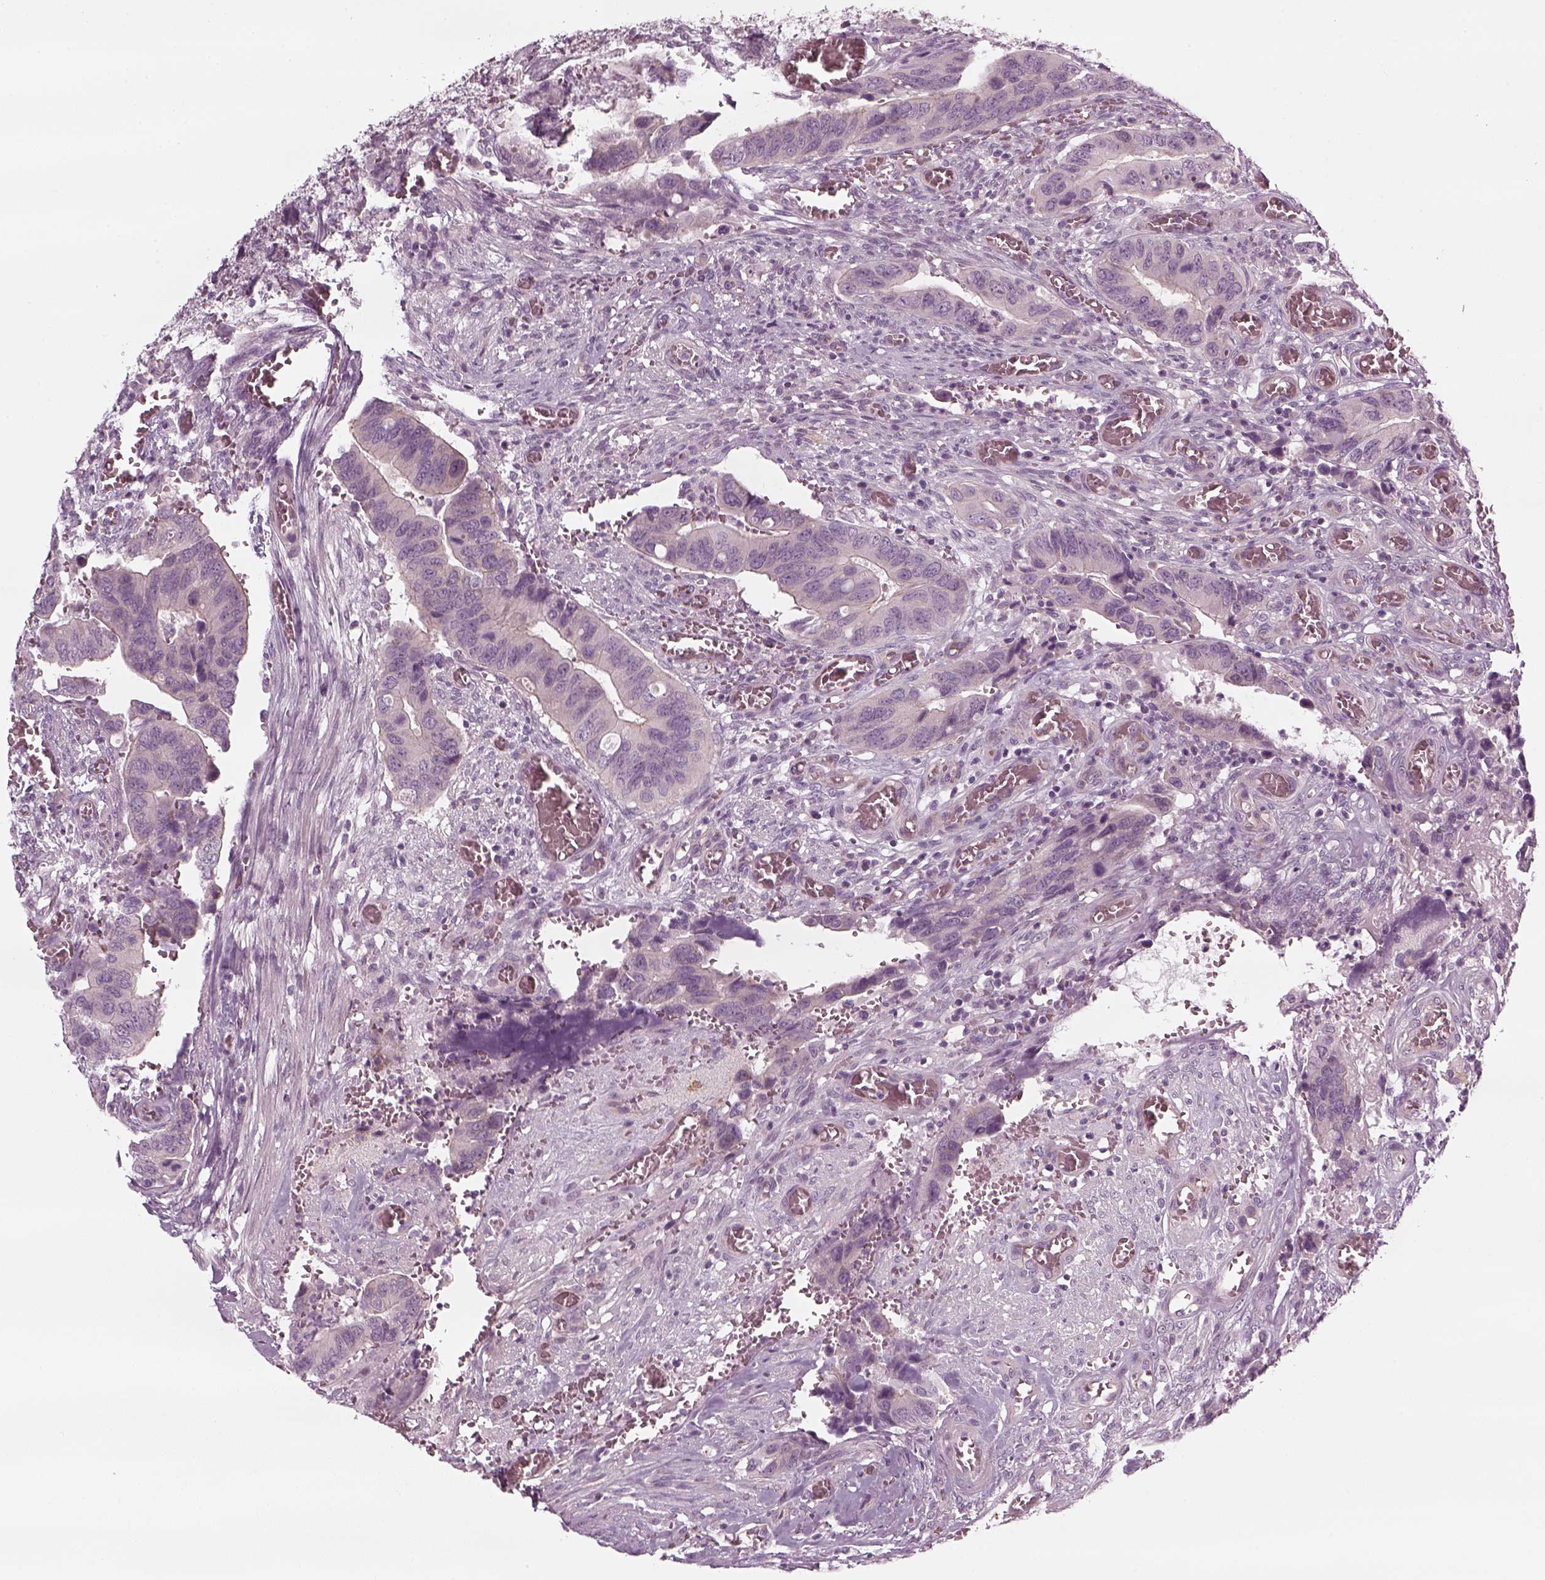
{"staining": {"intensity": "negative", "quantity": "none", "location": "none"}, "tissue": "colorectal cancer", "cell_type": "Tumor cells", "image_type": "cancer", "snomed": [{"axis": "morphology", "description": "Adenocarcinoma, NOS"}, {"axis": "topography", "description": "Colon"}], "caption": "The IHC micrograph has no significant staining in tumor cells of colorectal adenocarcinoma tissue.", "gene": "PNMT", "patient": {"sex": "male", "age": 49}}